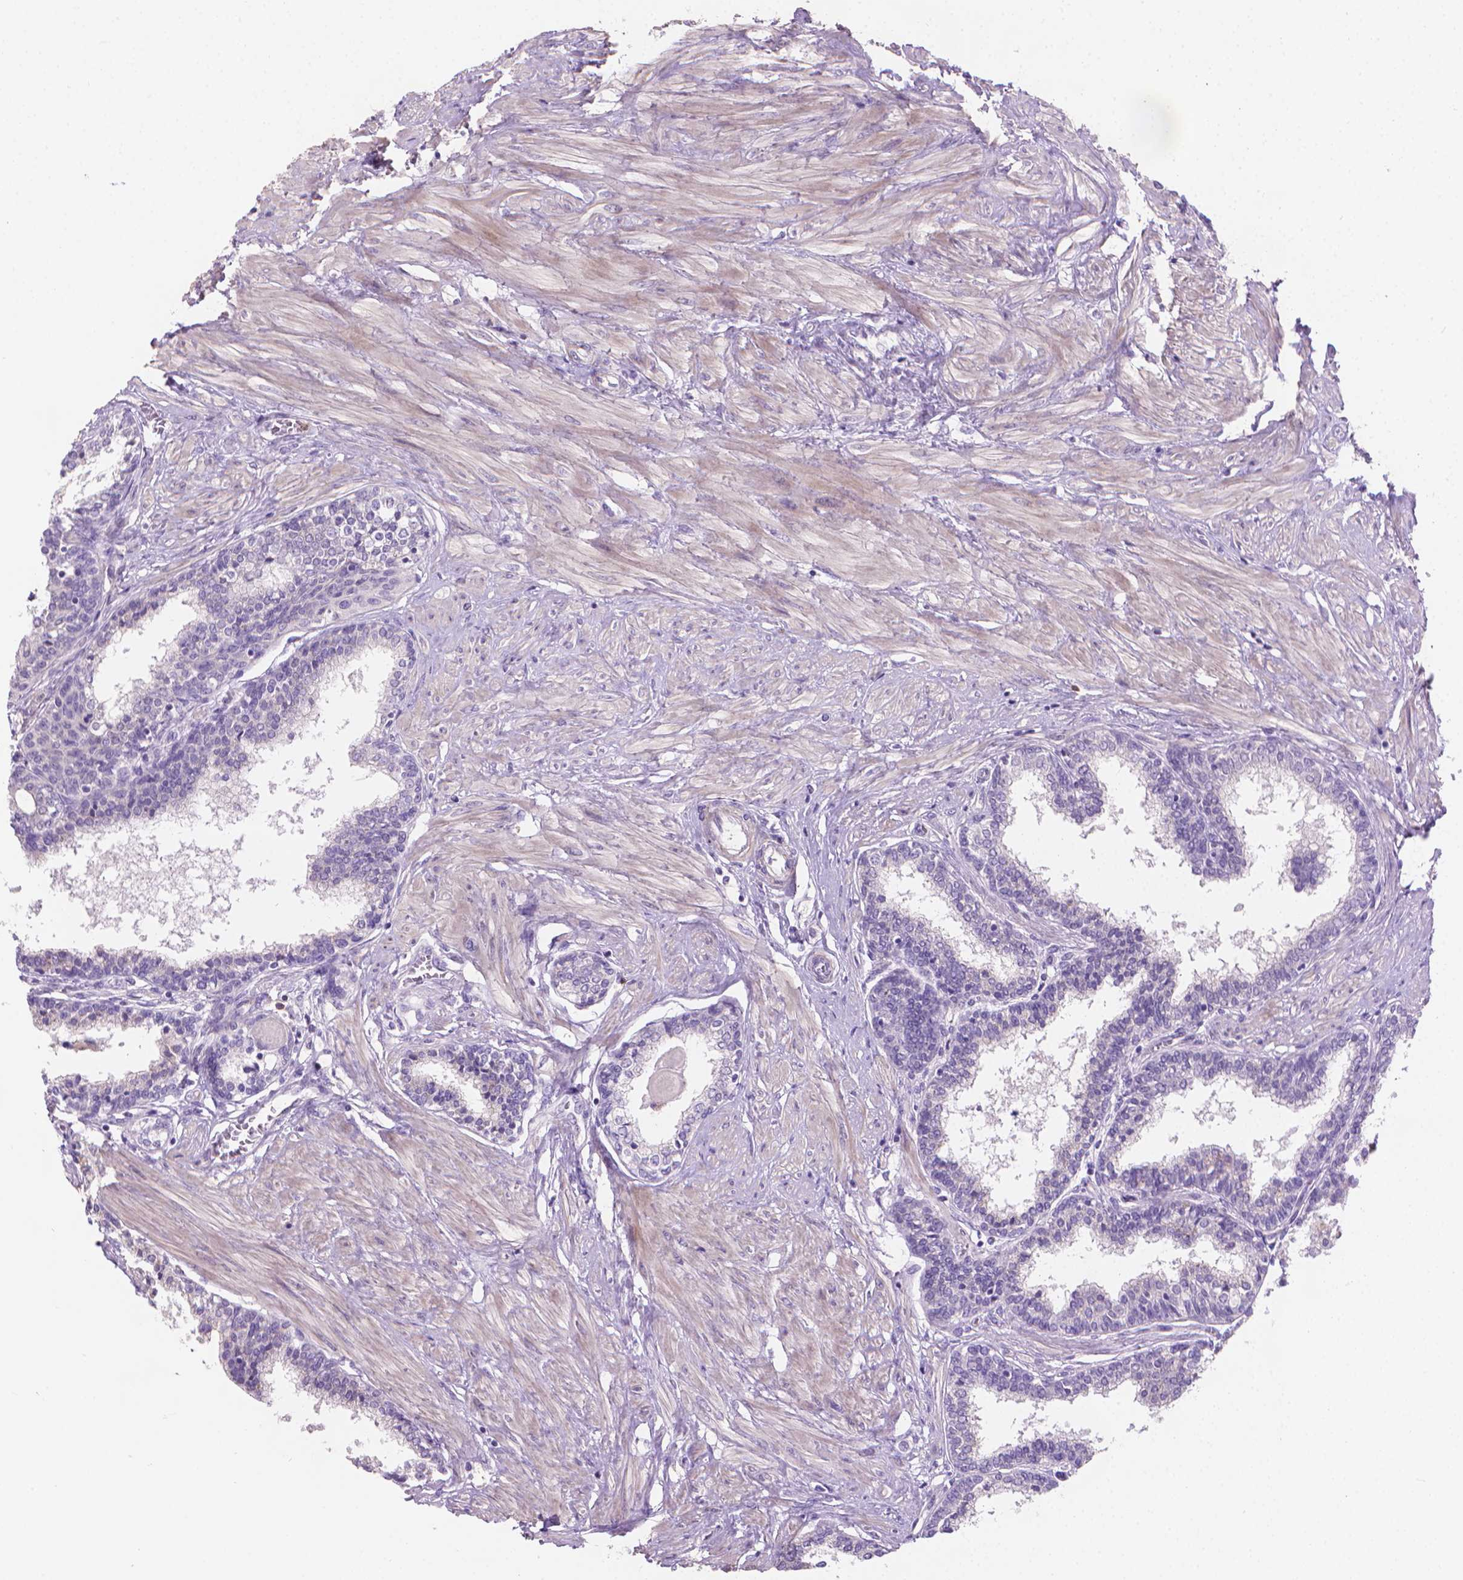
{"staining": {"intensity": "negative", "quantity": "none", "location": "none"}, "tissue": "prostate", "cell_type": "Glandular cells", "image_type": "normal", "snomed": [{"axis": "morphology", "description": "Normal tissue, NOS"}, {"axis": "topography", "description": "Prostate"}], "caption": "This is an immunohistochemistry histopathology image of normal human prostate. There is no expression in glandular cells.", "gene": "GSDMA", "patient": {"sex": "male", "age": 55}}